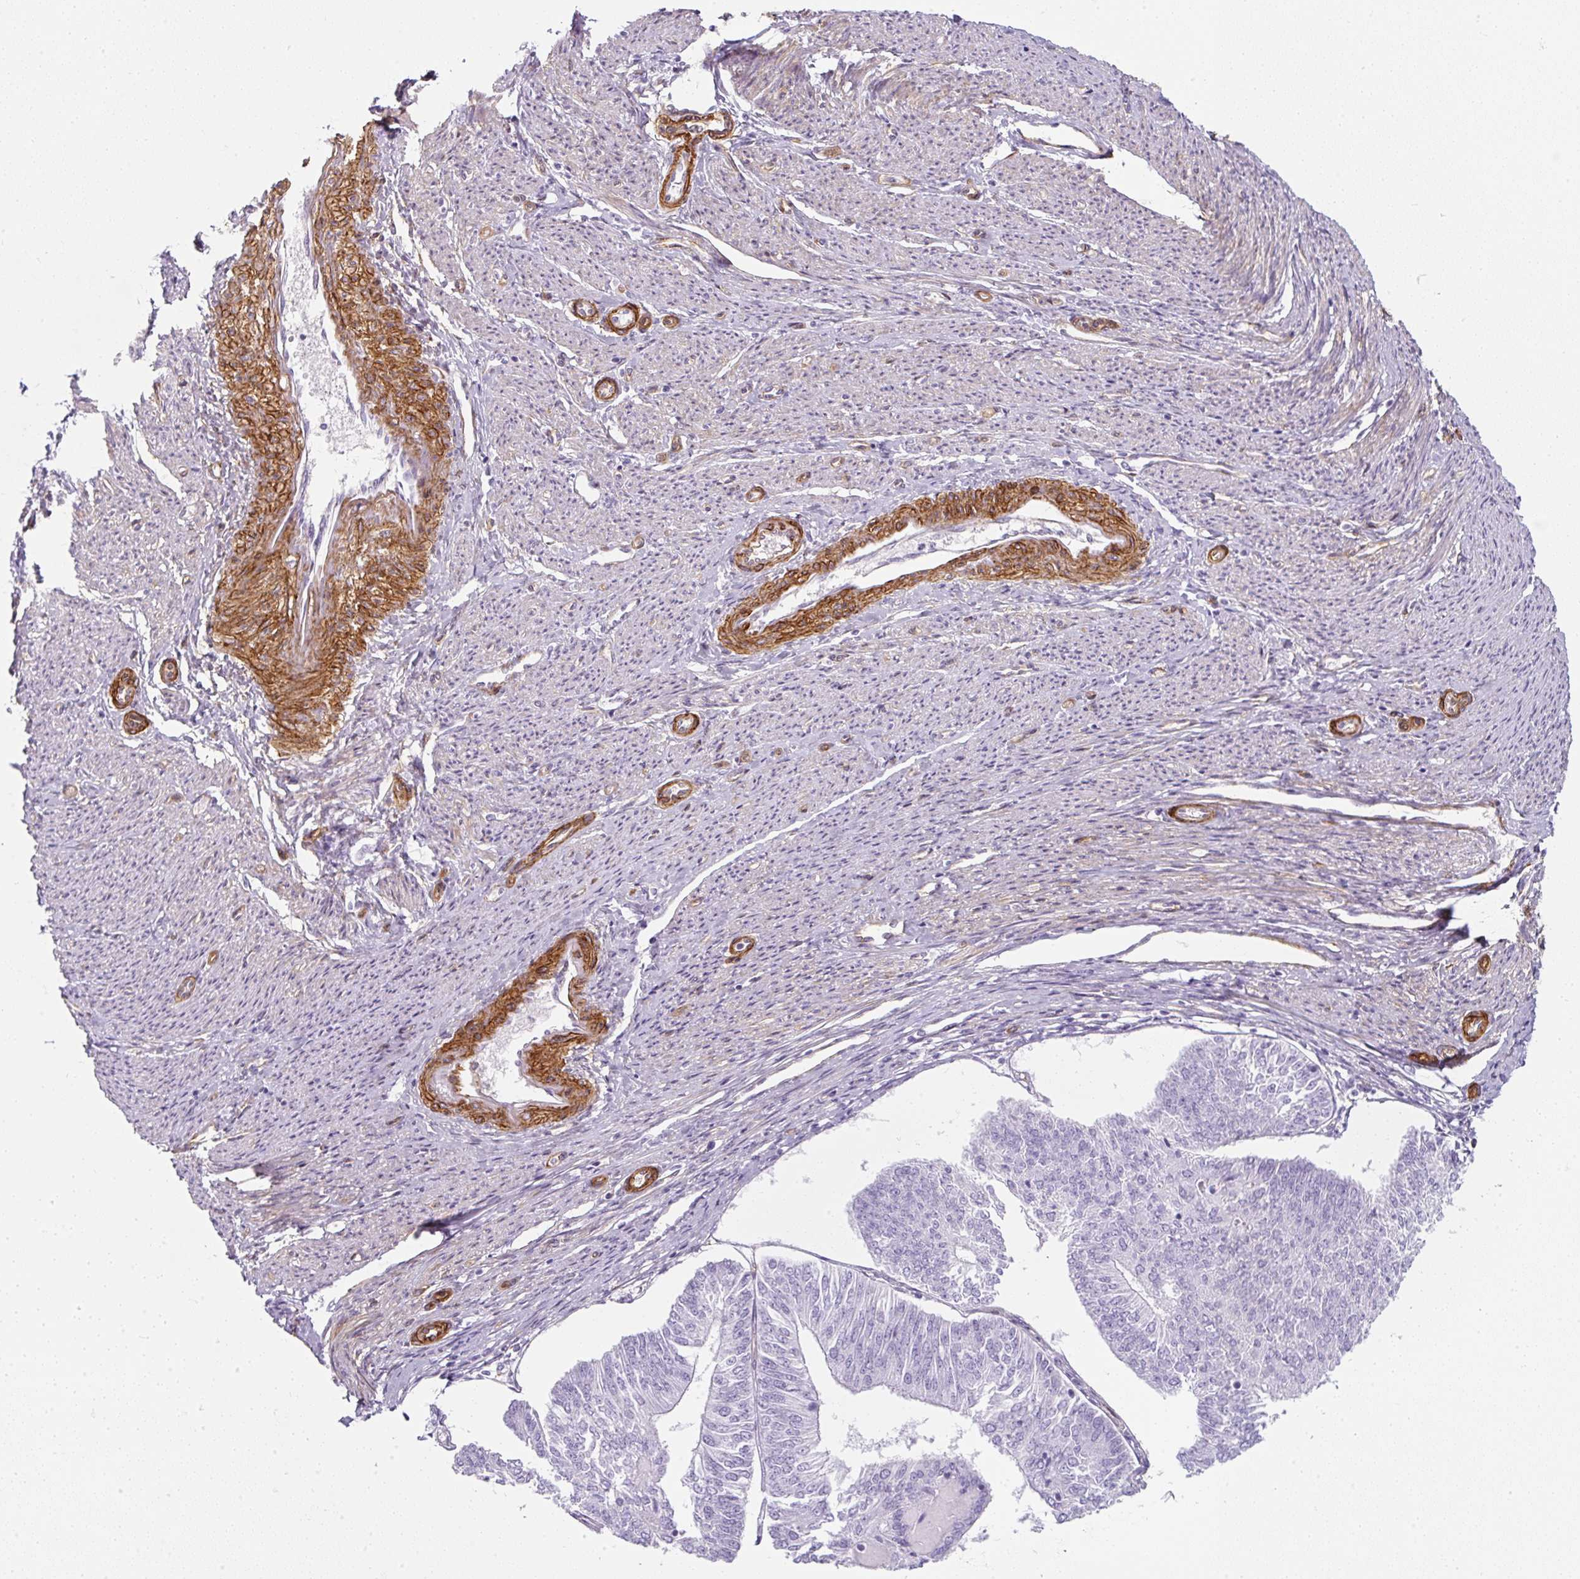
{"staining": {"intensity": "negative", "quantity": "none", "location": "none"}, "tissue": "endometrial cancer", "cell_type": "Tumor cells", "image_type": "cancer", "snomed": [{"axis": "morphology", "description": "Adenocarcinoma, NOS"}, {"axis": "topography", "description": "Endometrium"}], "caption": "Endometrial cancer (adenocarcinoma) was stained to show a protein in brown. There is no significant staining in tumor cells. Brightfield microscopy of immunohistochemistry stained with DAB (brown) and hematoxylin (blue), captured at high magnification.", "gene": "CAVIN3", "patient": {"sex": "female", "age": 58}}